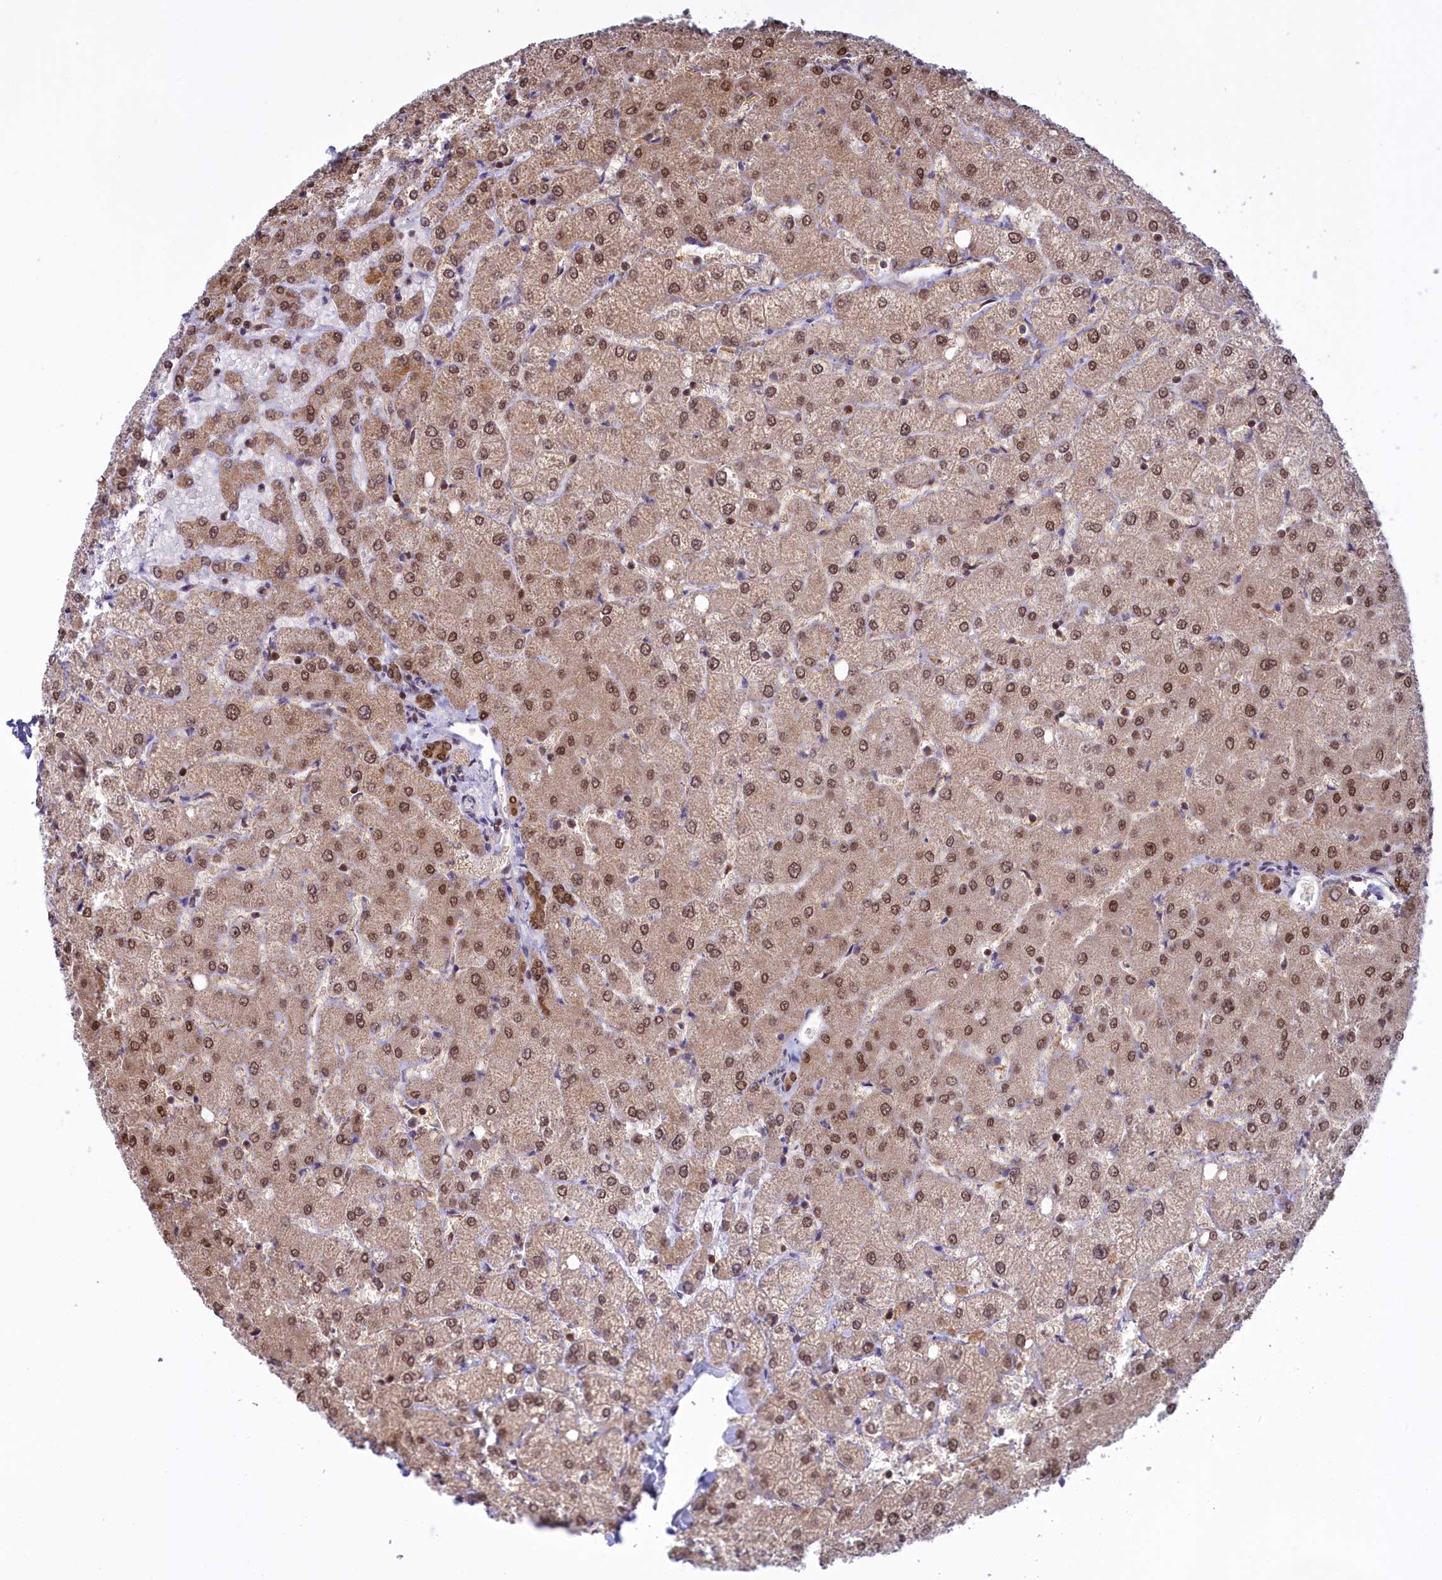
{"staining": {"intensity": "moderate", "quantity": ">75%", "location": "cytoplasmic/membranous,nuclear"}, "tissue": "liver", "cell_type": "Cholangiocytes", "image_type": "normal", "snomed": [{"axis": "morphology", "description": "Normal tissue, NOS"}, {"axis": "topography", "description": "Liver"}], "caption": "This histopathology image reveals IHC staining of unremarkable human liver, with medium moderate cytoplasmic/membranous,nuclear expression in approximately >75% of cholangiocytes.", "gene": "IZUMO2", "patient": {"sex": "female", "age": 54}}